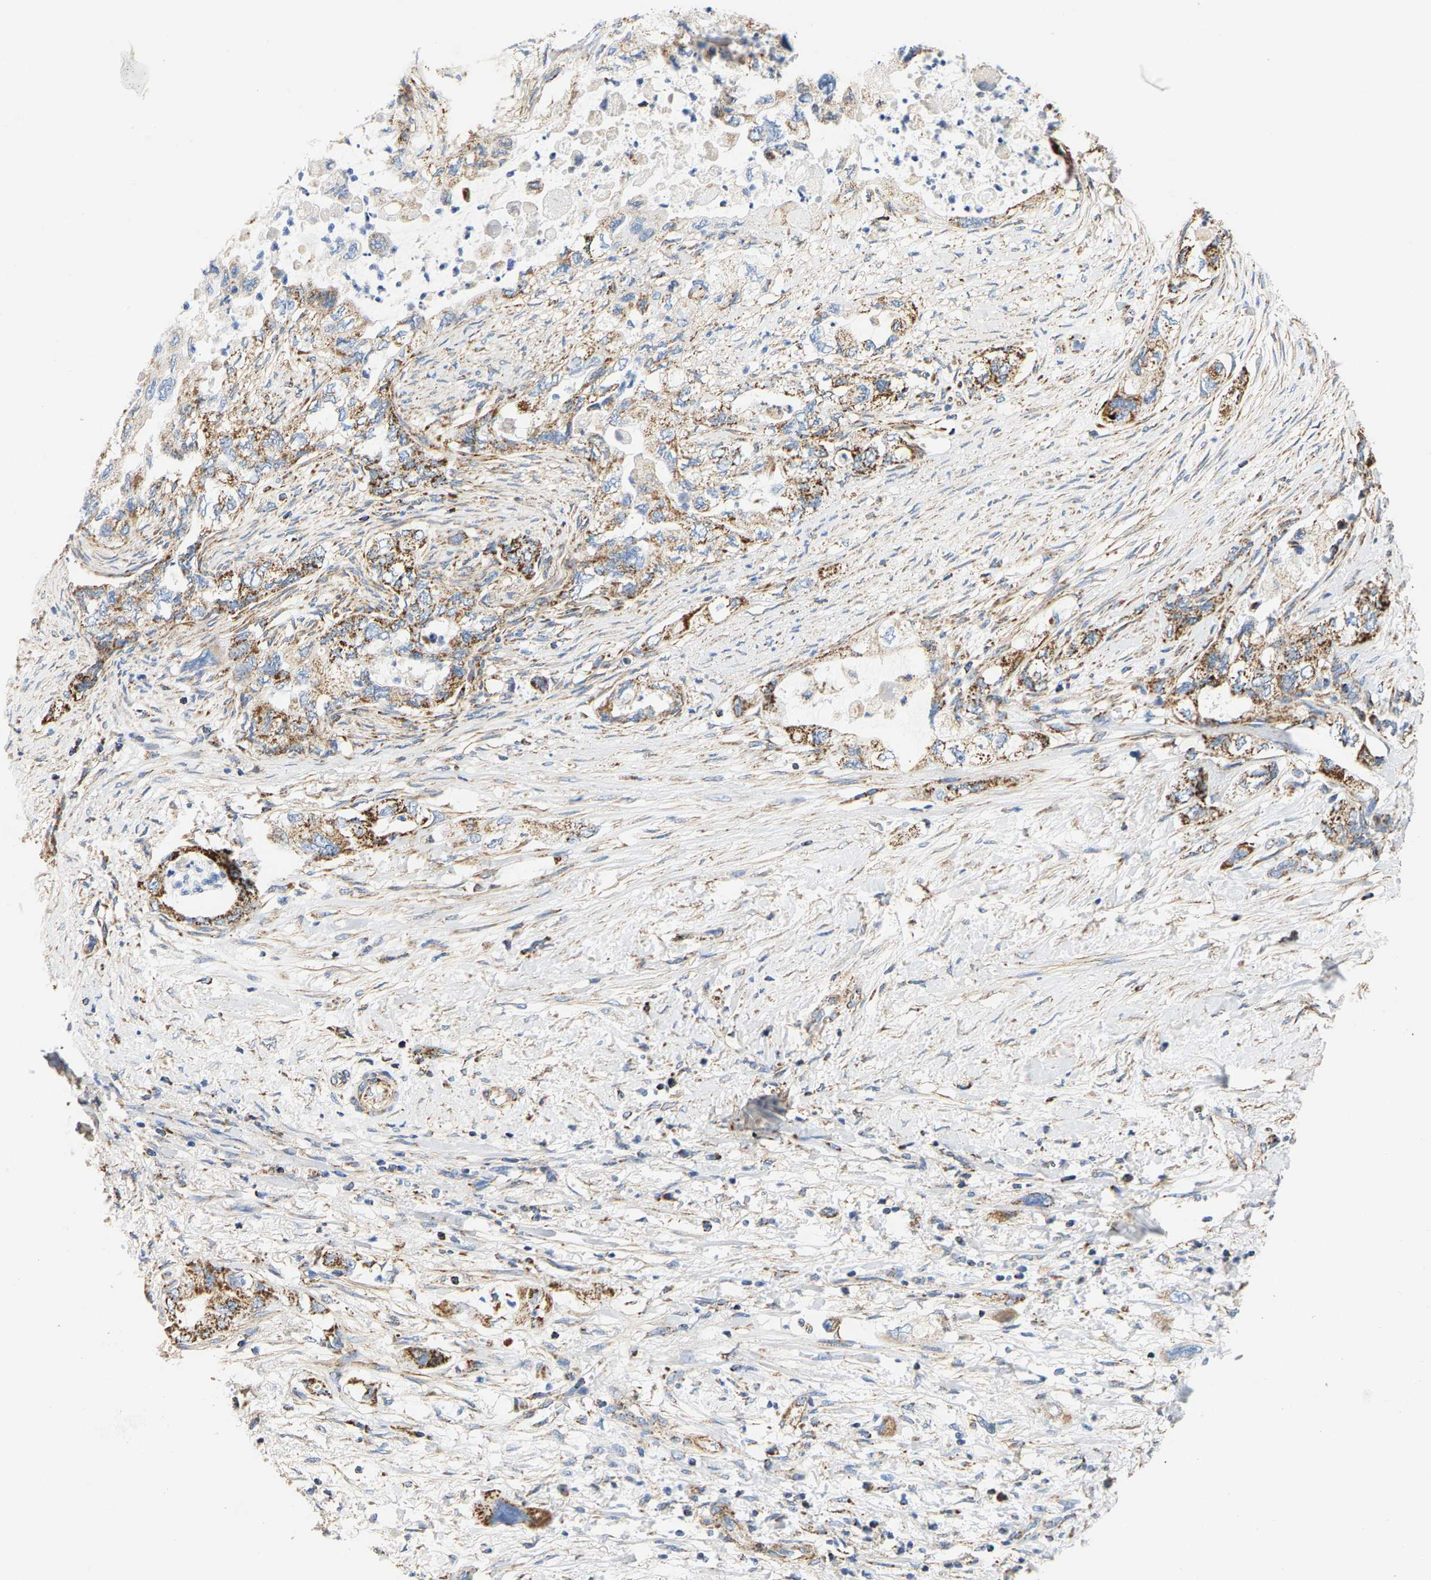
{"staining": {"intensity": "moderate", "quantity": ">75%", "location": "cytoplasmic/membranous"}, "tissue": "pancreatic cancer", "cell_type": "Tumor cells", "image_type": "cancer", "snomed": [{"axis": "morphology", "description": "Adenocarcinoma, NOS"}, {"axis": "topography", "description": "Pancreas"}], "caption": "Immunohistochemical staining of human adenocarcinoma (pancreatic) demonstrates moderate cytoplasmic/membranous protein positivity in about >75% of tumor cells.", "gene": "SHMT2", "patient": {"sex": "female", "age": 73}}